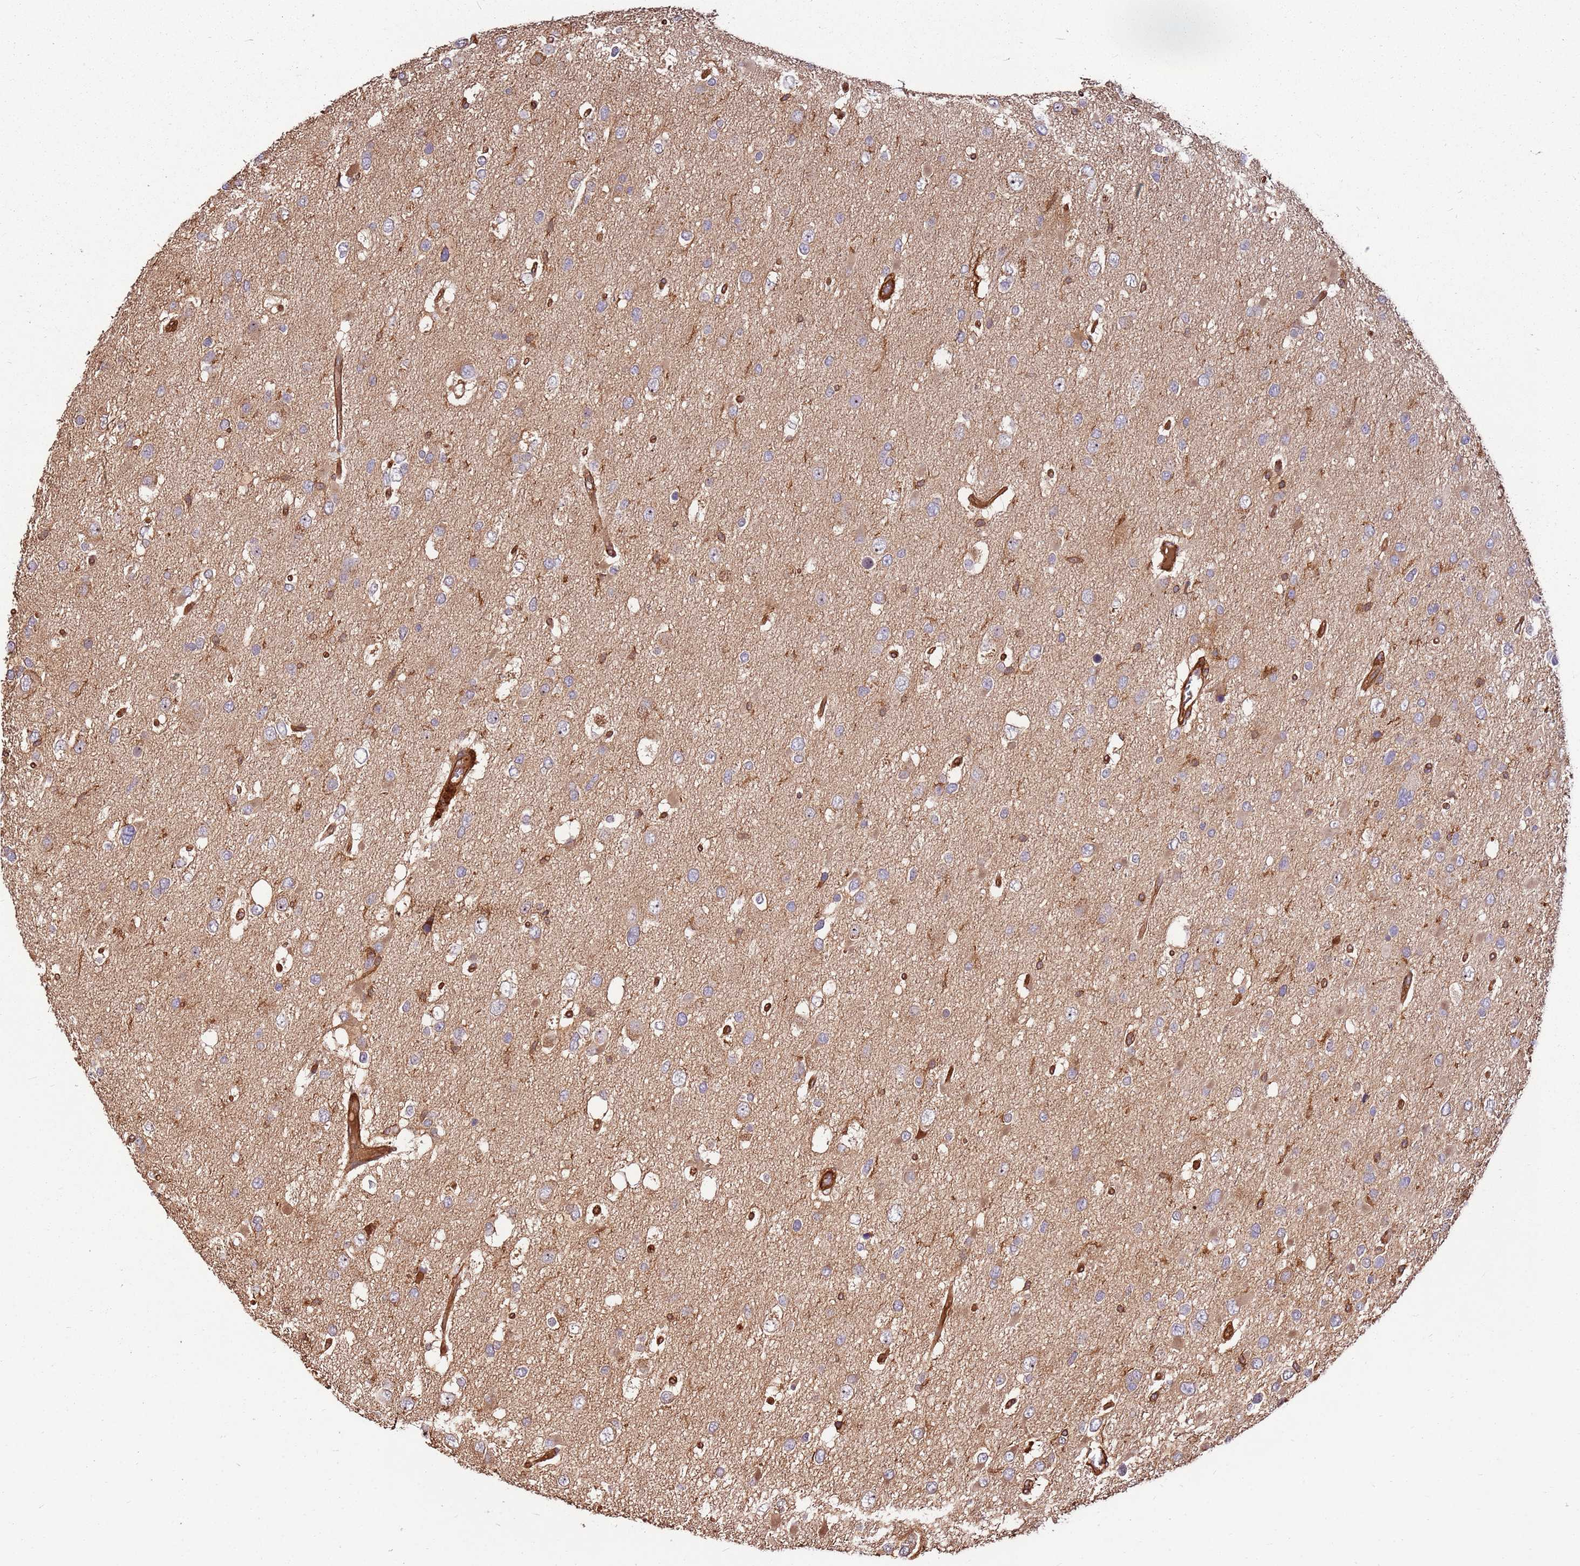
{"staining": {"intensity": "weak", "quantity": "<25%", "location": "cytoplasmic/membranous"}, "tissue": "glioma", "cell_type": "Tumor cells", "image_type": "cancer", "snomed": [{"axis": "morphology", "description": "Glioma, malignant, High grade"}, {"axis": "topography", "description": "Brain"}], "caption": "Malignant glioma (high-grade) was stained to show a protein in brown. There is no significant staining in tumor cells.", "gene": "ACVR2A", "patient": {"sex": "male", "age": 53}}